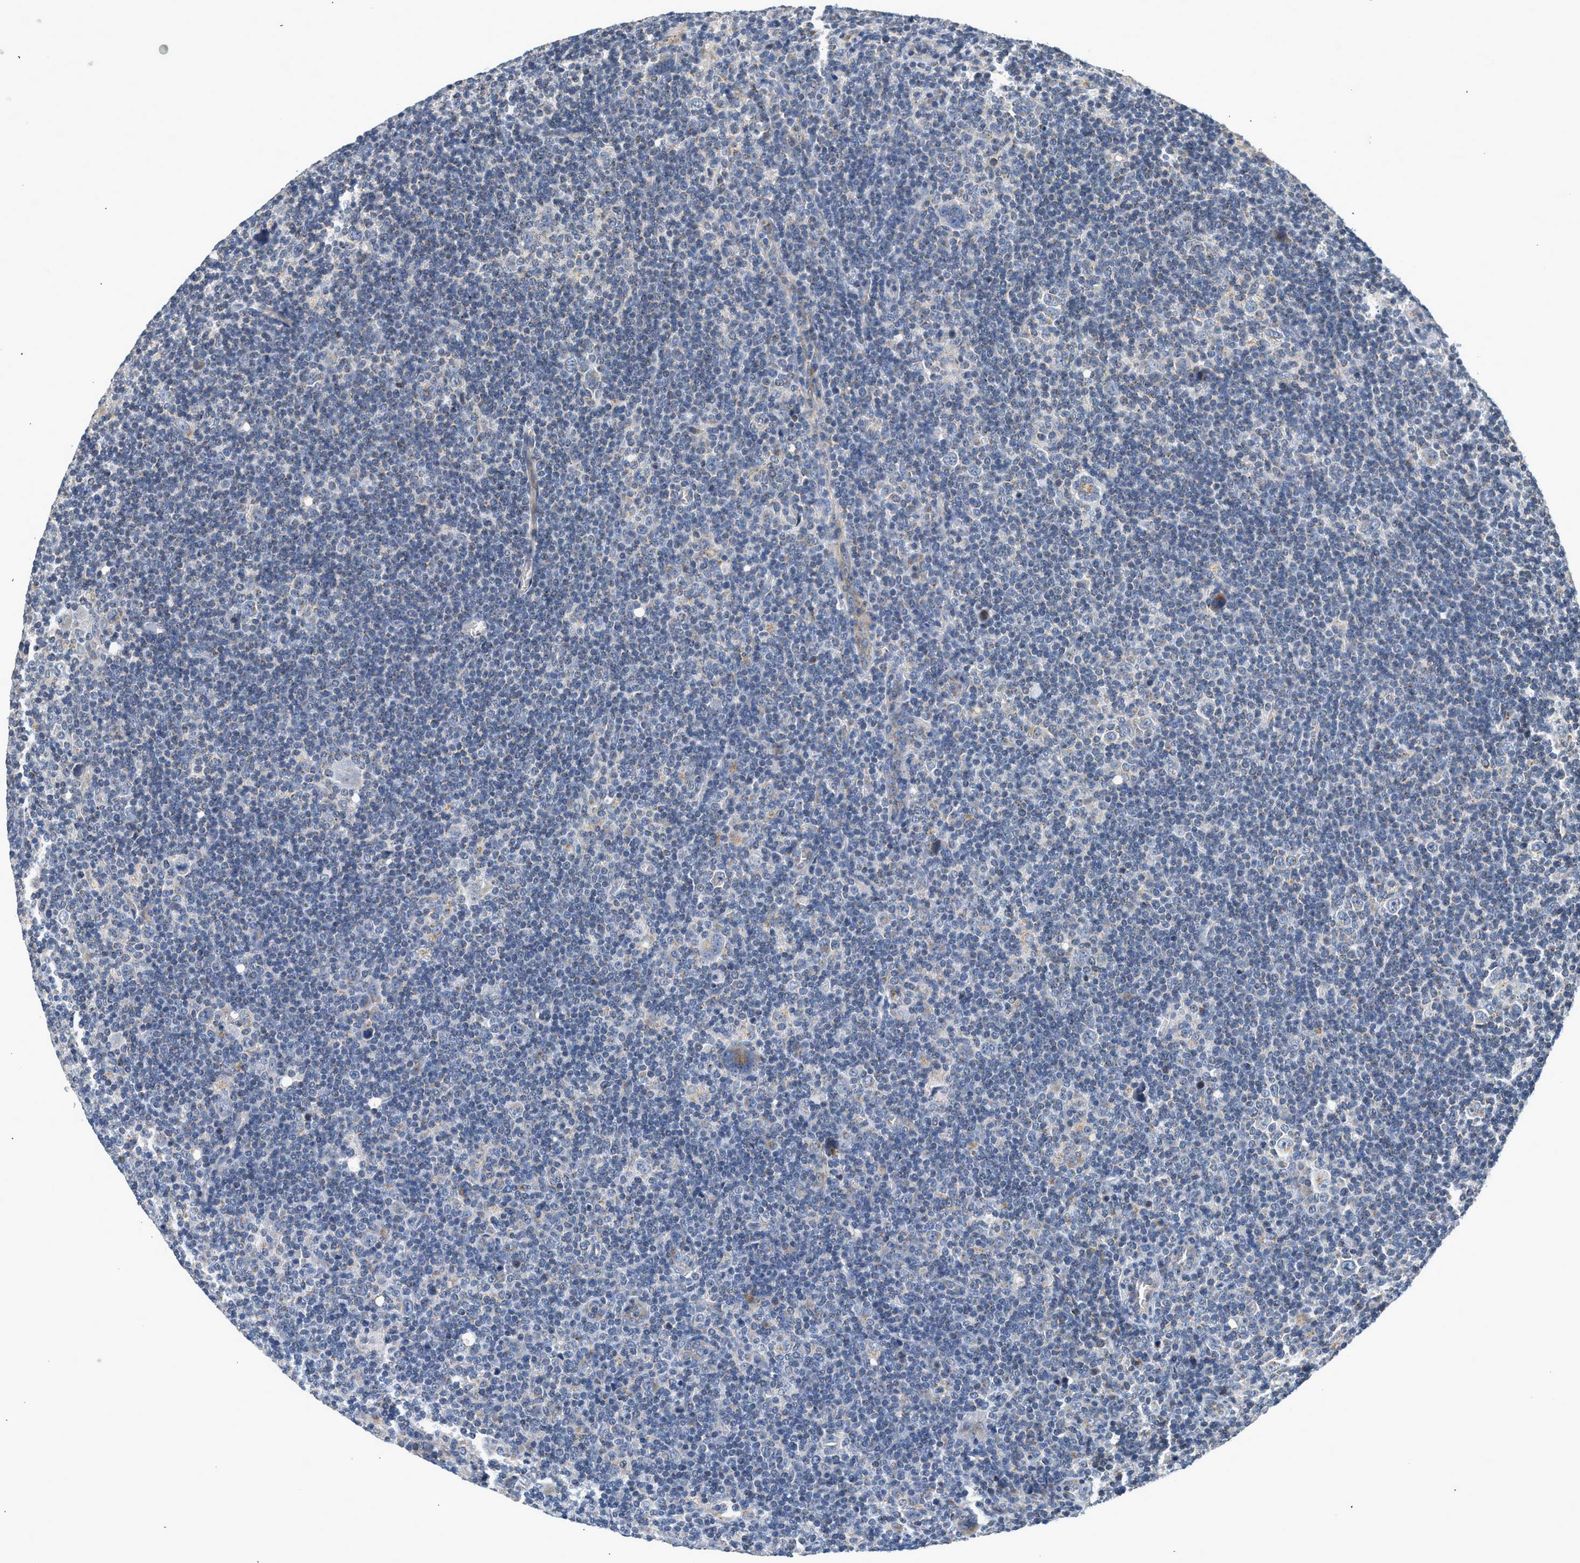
{"staining": {"intensity": "moderate", "quantity": "<25%", "location": "none"}, "tissue": "lymphoma", "cell_type": "Tumor cells", "image_type": "cancer", "snomed": [{"axis": "morphology", "description": "Hodgkin's disease, NOS"}, {"axis": "topography", "description": "Lymph node"}], "caption": "The immunohistochemical stain highlights moderate None expression in tumor cells of lymphoma tissue. The protein of interest is shown in brown color, while the nuclei are stained blue.", "gene": "PIM1", "patient": {"sex": "female", "age": 57}}